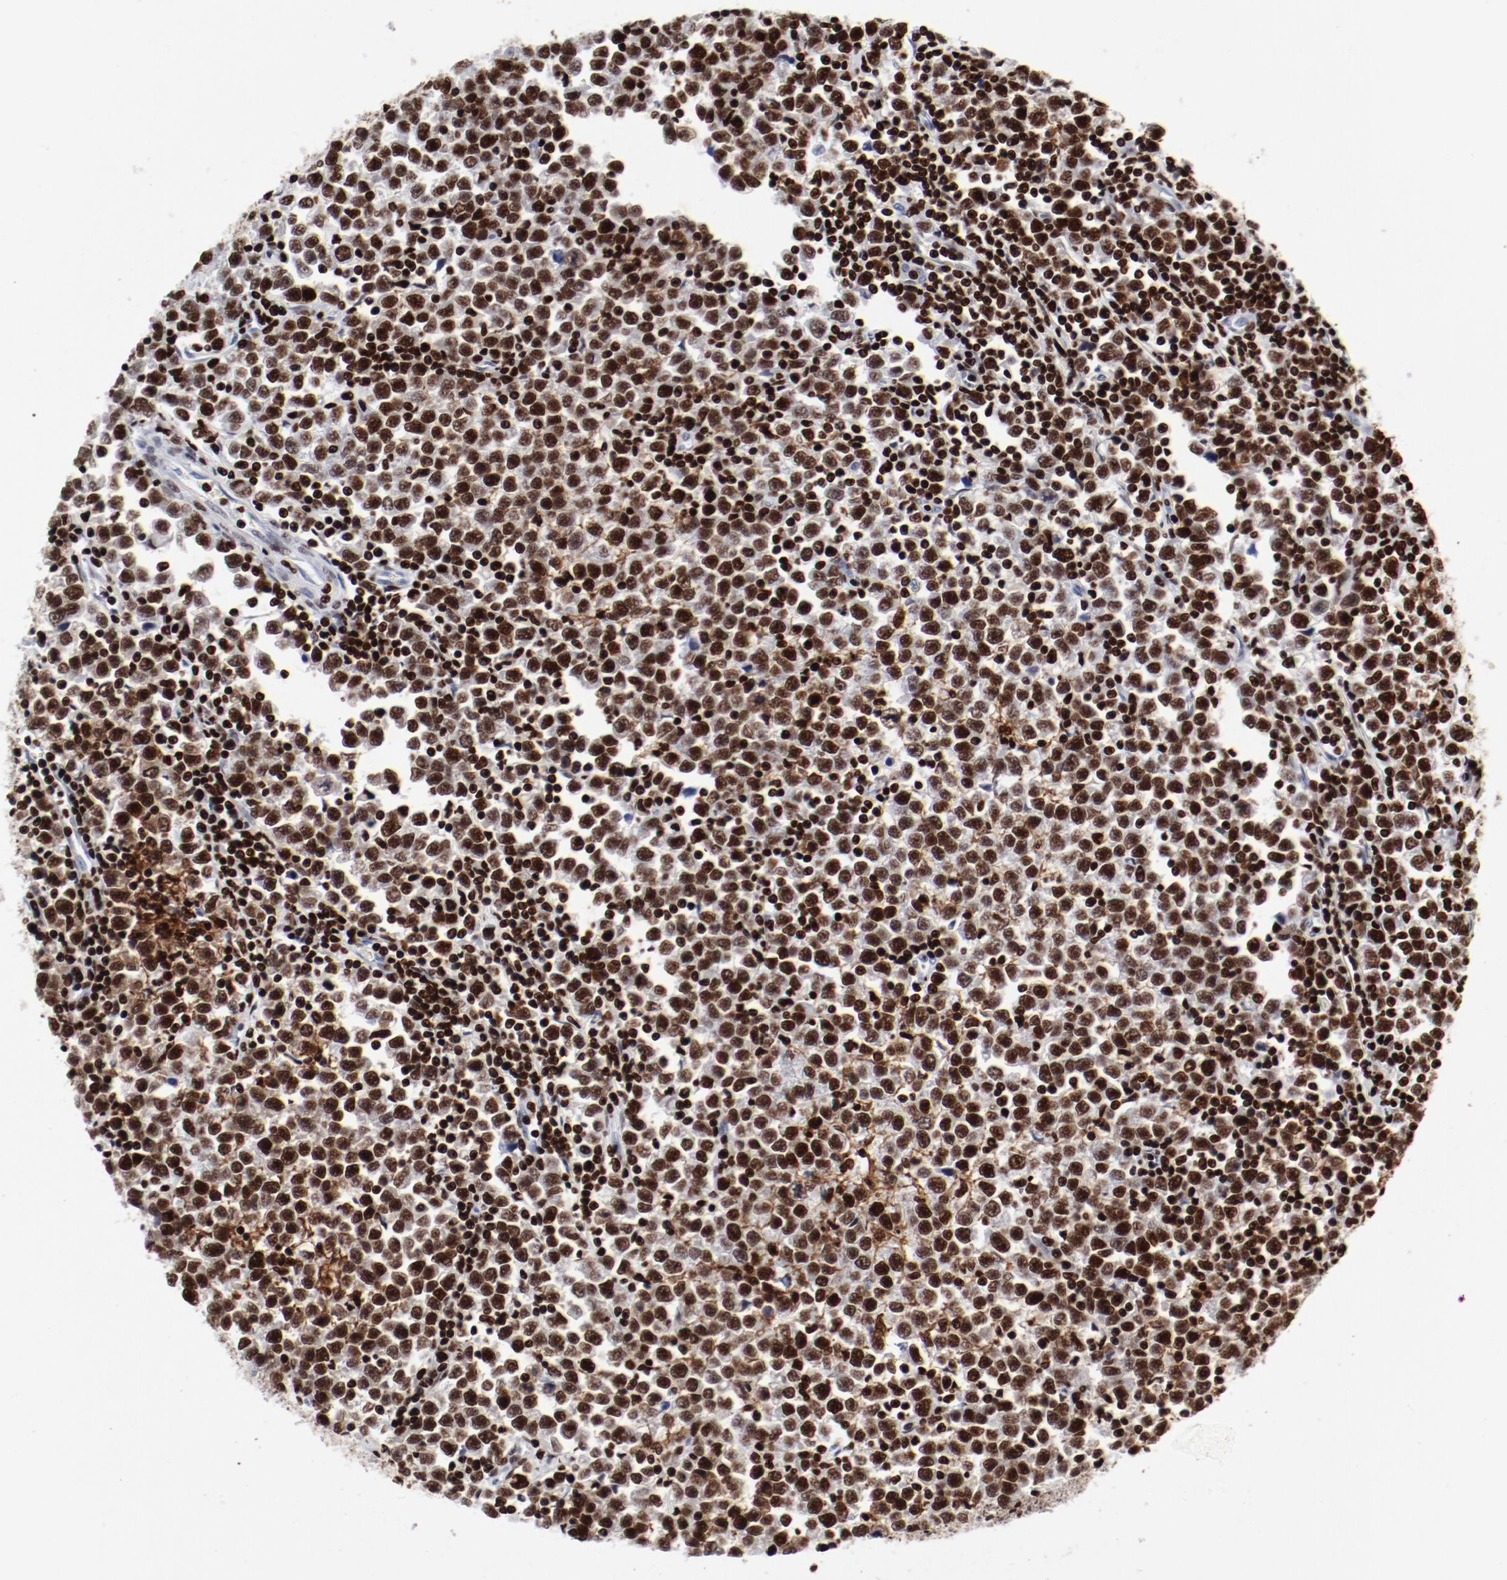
{"staining": {"intensity": "strong", "quantity": ">75%", "location": "nuclear"}, "tissue": "testis cancer", "cell_type": "Tumor cells", "image_type": "cancer", "snomed": [{"axis": "morphology", "description": "Seminoma, NOS"}, {"axis": "topography", "description": "Testis"}], "caption": "Testis cancer was stained to show a protein in brown. There is high levels of strong nuclear positivity in approximately >75% of tumor cells. Nuclei are stained in blue.", "gene": "SMARCC2", "patient": {"sex": "male", "age": 43}}